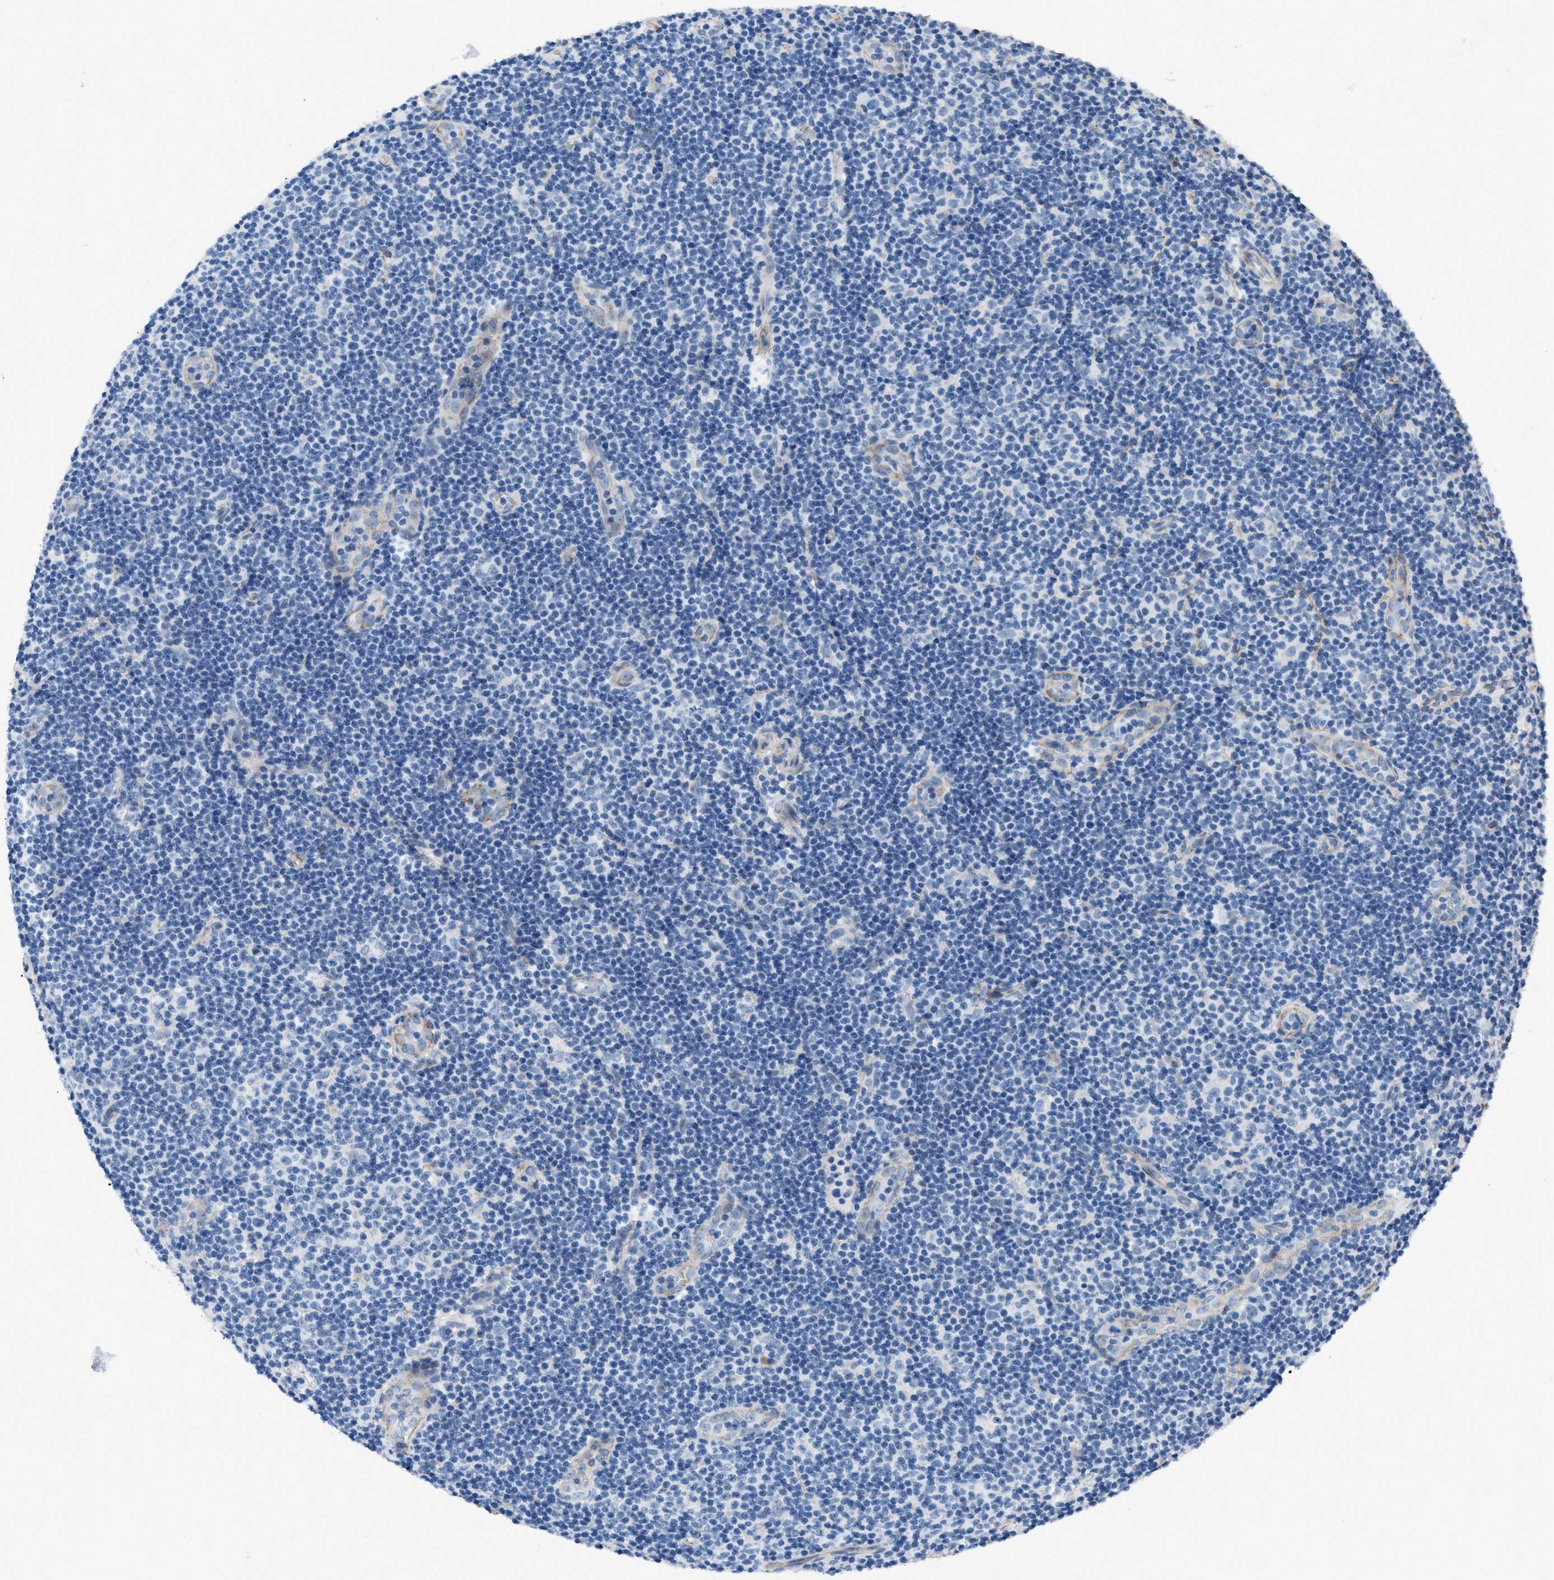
{"staining": {"intensity": "negative", "quantity": "none", "location": "none"}, "tissue": "lymphoma", "cell_type": "Tumor cells", "image_type": "cancer", "snomed": [{"axis": "morphology", "description": "Malignant lymphoma, non-Hodgkin's type, Low grade"}, {"axis": "topography", "description": "Lymph node"}], "caption": "The micrograph shows no staining of tumor cells in low-grade malignant lymphoma, non-Hodgkin's type.", "gene": "FBN1", "patient": {"sex": "male", "age": 83}}